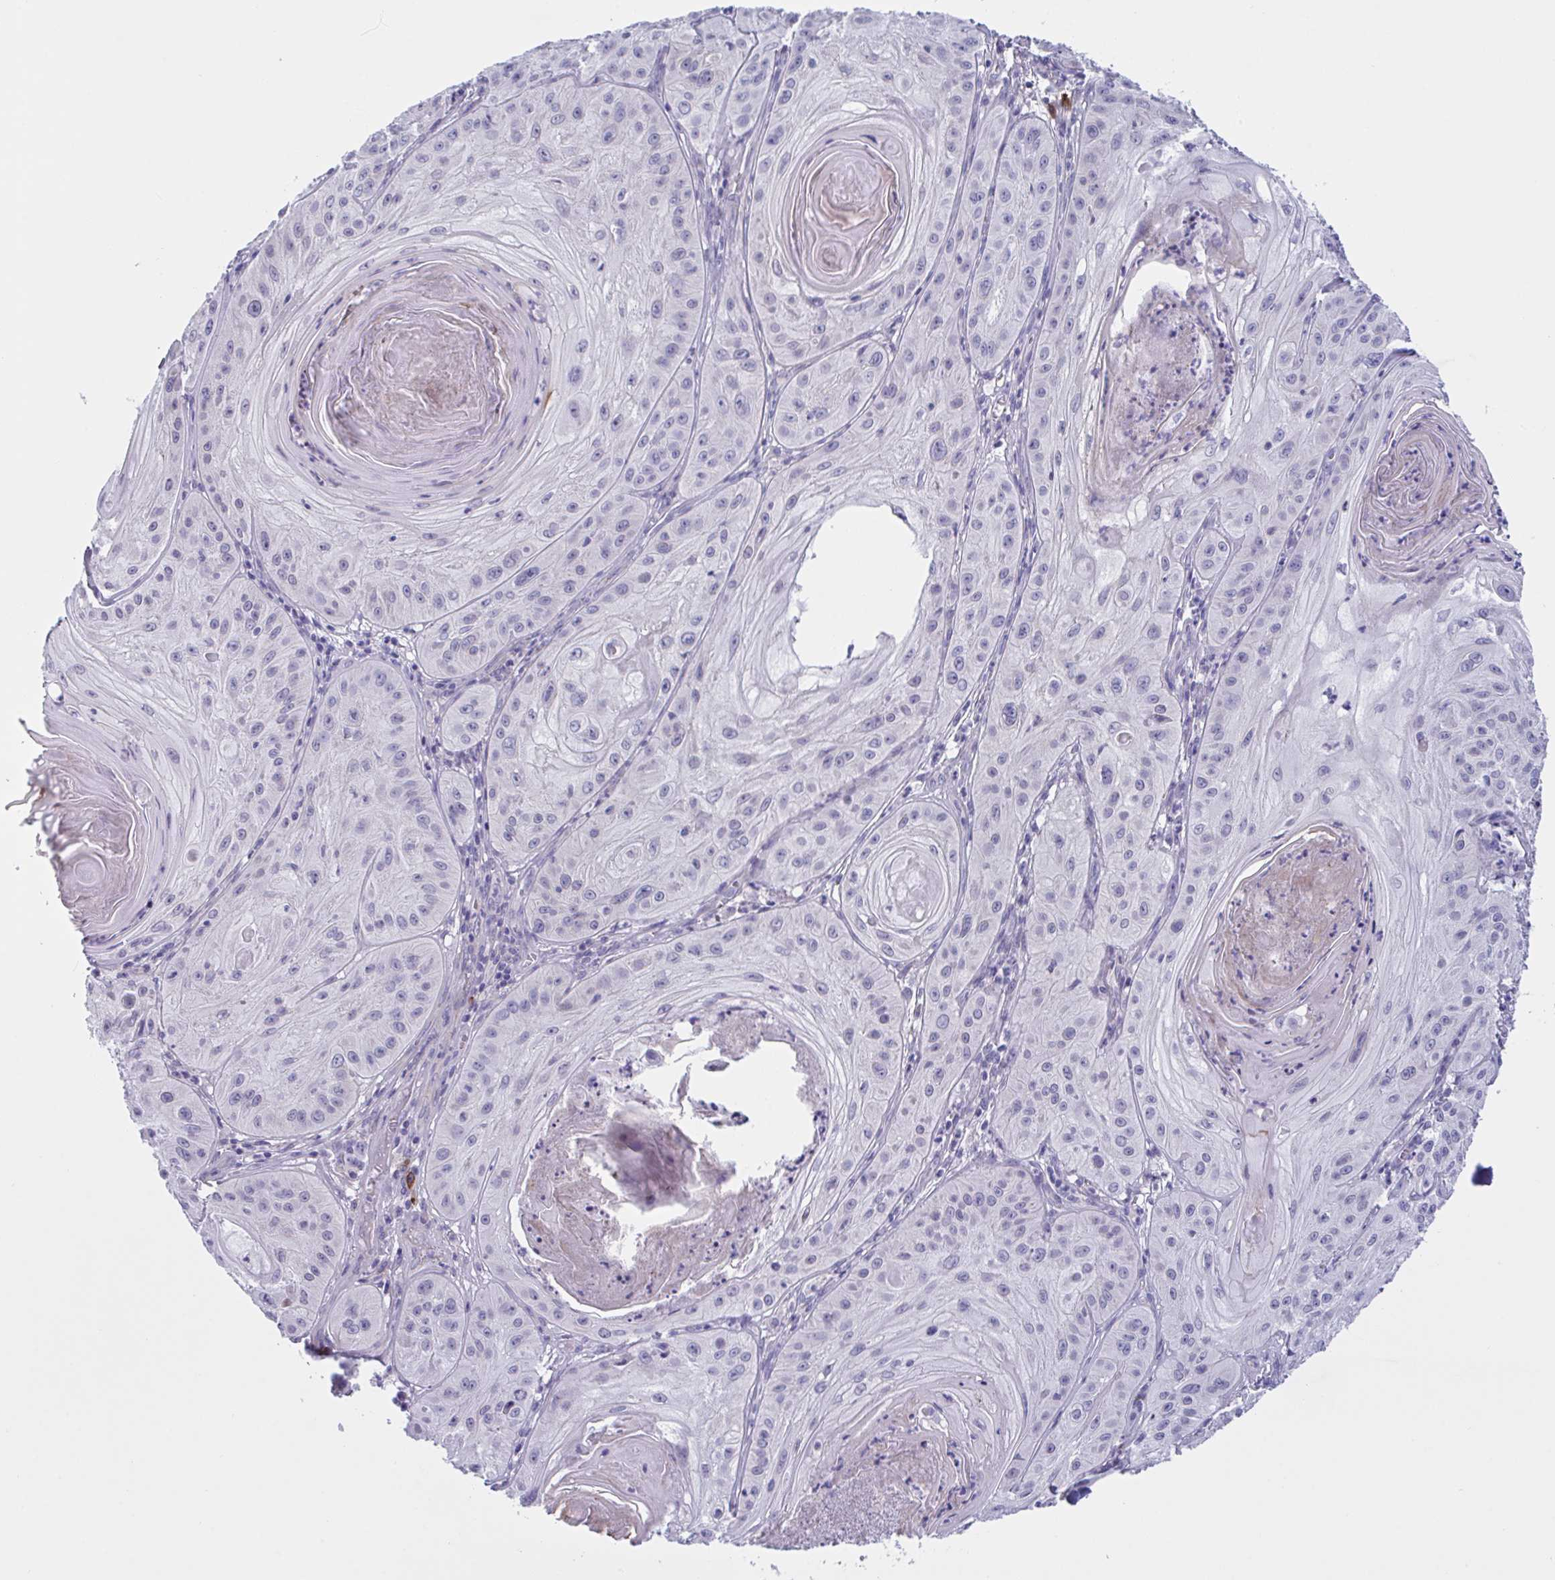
{"staining": {"intensity": "negative", "quantity": "none", "location": "none"}, "tissue": "skin cancer", "cell_type": "Tumor cells", "image_type": "cancer", "snomed": [{"axis": "morphology", "description": "Squamous cell carcinoma, NOS"}, {"axis": "topography", "description": "Skin"}], "caption": "Immunohistochemistry (IHC) photomicrograph of neoplastic tissue: skin squamous cell carcinoma stained with DAB shows no significant protein positivity in tumor cells.", "gene": "MS4A14", "patient": {"sex": "male", "age": 85}}